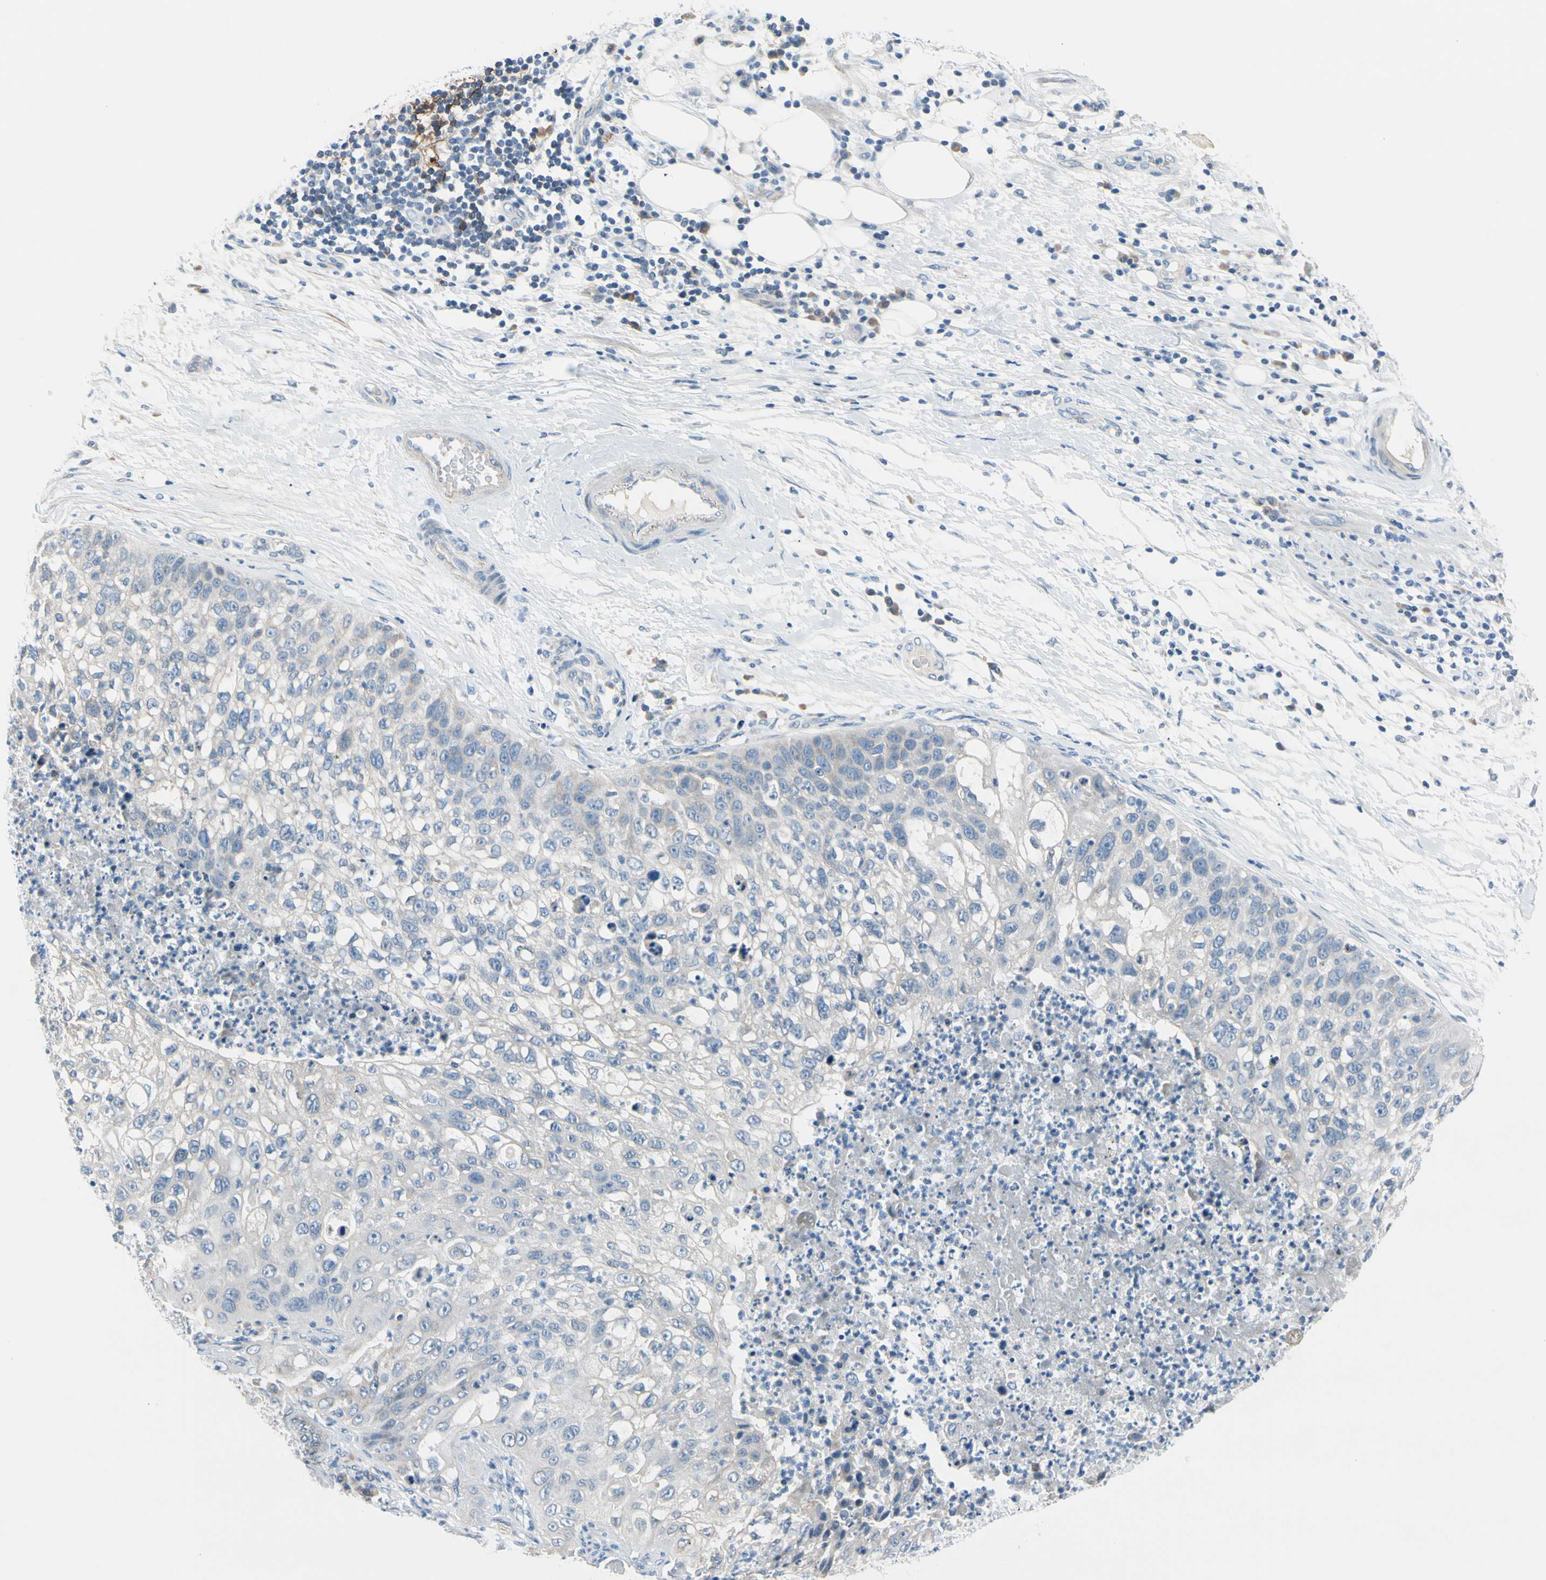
{"staining": {"intensity": "weak", "quantity": "<25%", "location": "cytoplasmic/membranous"}, "tissue": "lung cancer", "cell_type": "Tumor cells", "image_type": "cancer", "snomed": [{"axis": "morphology", "description": "Inflammation, NOS"}, {"axis": "morphology", "description": "Squamous cell carcinoma, NOS"}, {"axis": "topography", "description": "Lymph node"}, {"axis": "topography", "description": "Soft tissue"}, {"axis": "topography", "description": "Lung"}], "caption": "Lung squamous cell carcinoma was stained to show a protein in brown. There is no significant staining in tumor cells. (Stains: DAB immunohistochemistry with hematoxylin counter stain, Microscopy: brightfield microscopy at high magnification).", "gene": "FCER2", "patient": {"sex": "male", "age": 66}}